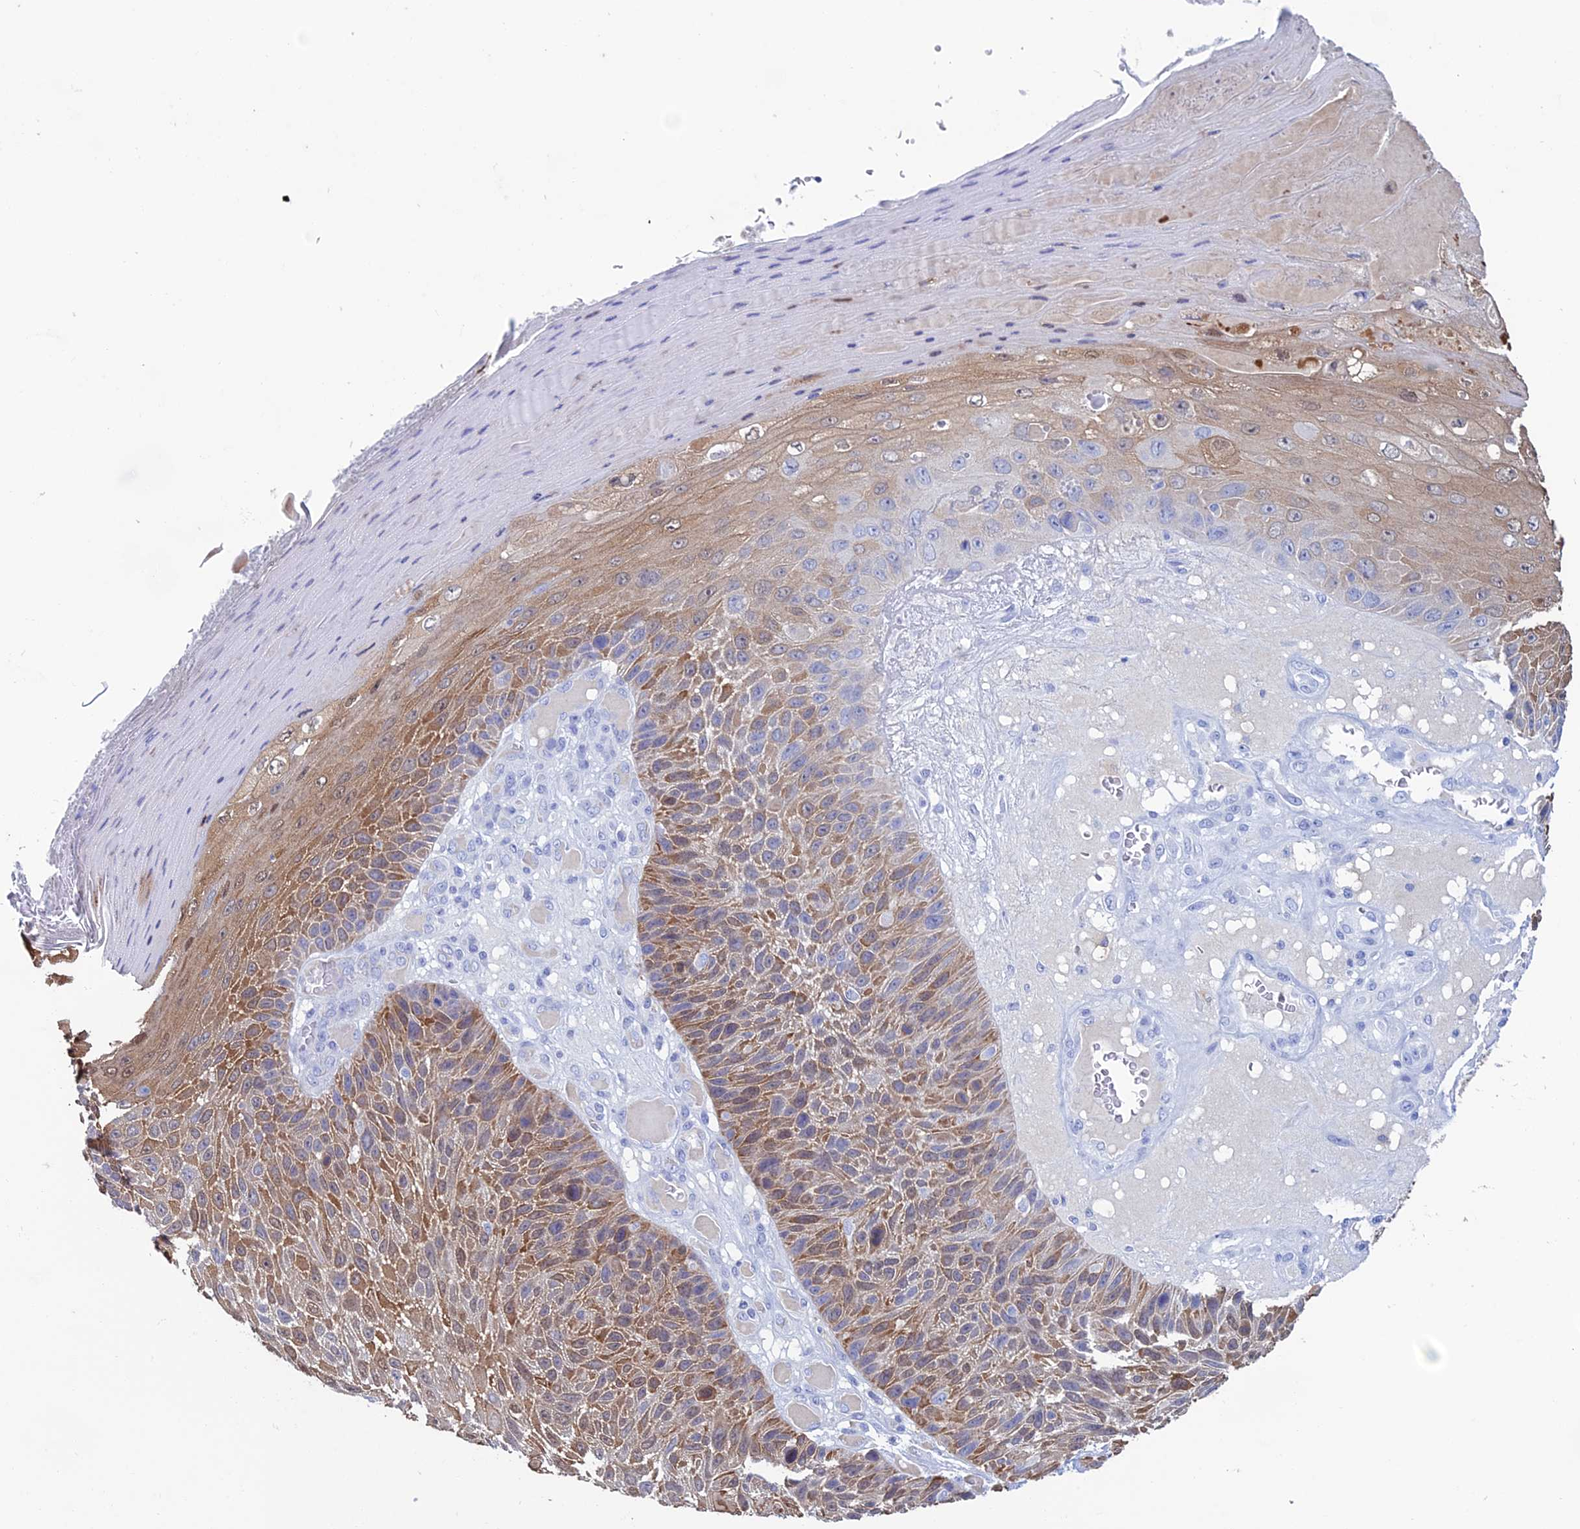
{"staining": {"intensity": "moderate", "quantity": "25%-75%", "location": "cytoplasmic/membranous,nuclear"}, "tissue": "skin cancer", "cell_type": "Tumor cells", "image_type": "cancer", "snomed": [{"axis": "morphology", "description": "Squamous cell carcinoma, NOS"}, {"axis": "topography", "description": "Skin"}], "caption": "DAB immunohistochemical staining of skin cancer (squamous cell carcinoma) displays moderate cytoplasmic/membranous and nuclear protein positivity in approximately 25%-75% of tumor cells.", "gene": "KCNK17", "patient": {"sex": "female", "age": 88}}